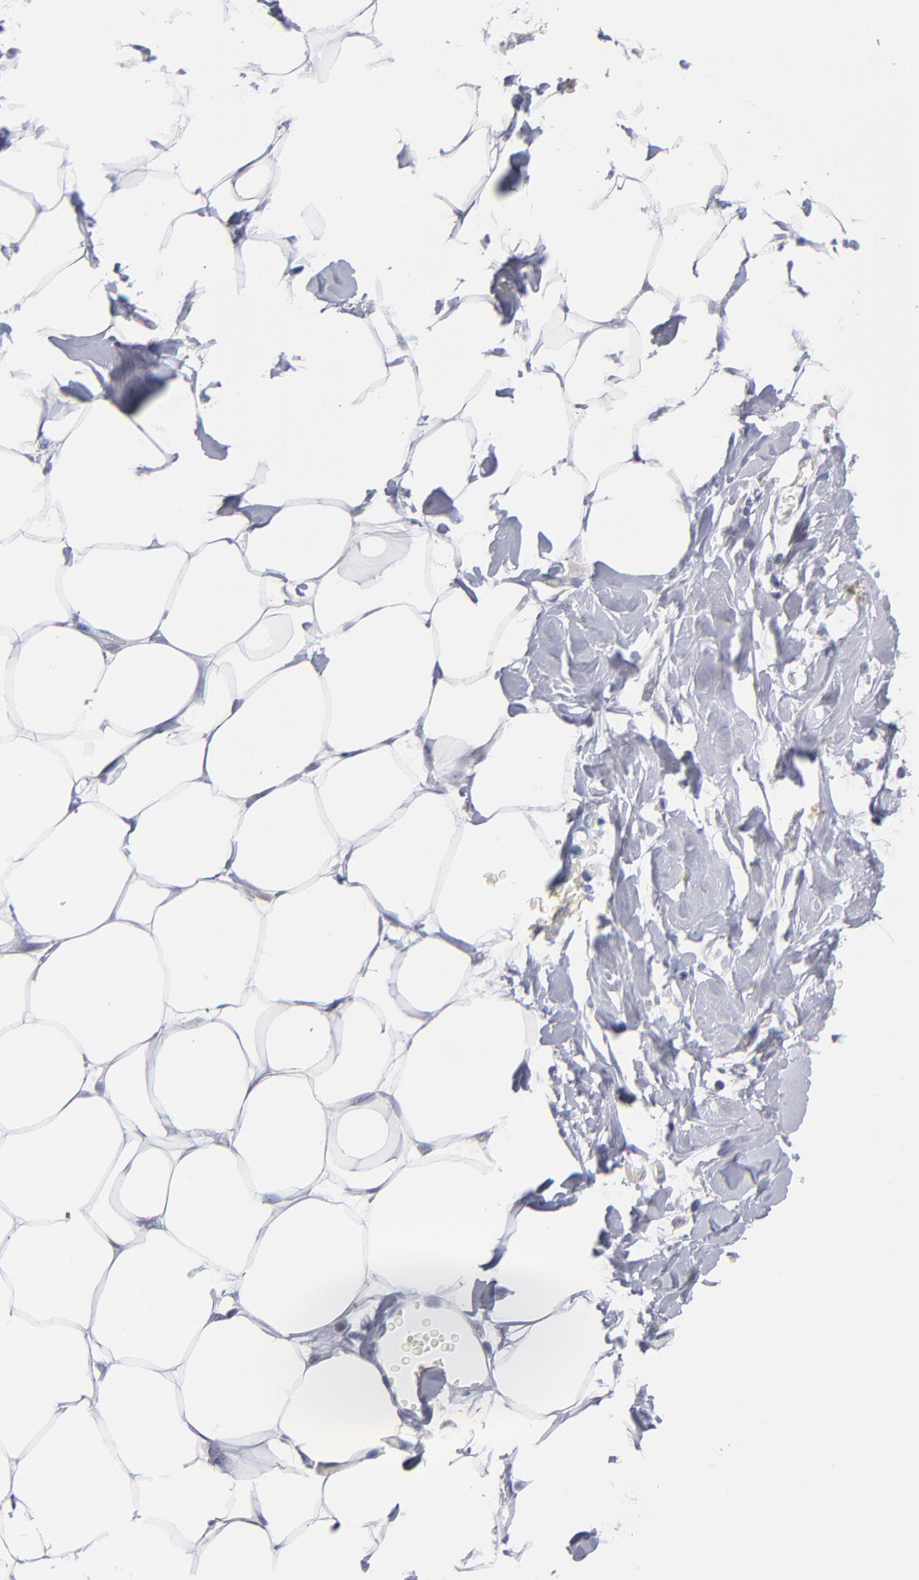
{"staining": {"intensity": "negative", "quantity": "none", "location": "none"}, "tissue": "breast", "cell_type": "Adipocytes", "image_type": "normal", "snomed": [{"axis": "morphology", "description": "Normal tissue, NOS"}, {"axis": "topography", "description": "Breast"}, {"axis": "topography", "description": "Adipose tissue"}], "caption": "Immunohistochemical staining of normal human breast demonstrates no significant positivity in adipocytes. Brightfield microscopy of immunohistochemistry stained with DAB (brown) and hematoxylin (blue), captured at high magnification.", "gene": "WSB1", "patient": {"sex": "female", "age": 25}}